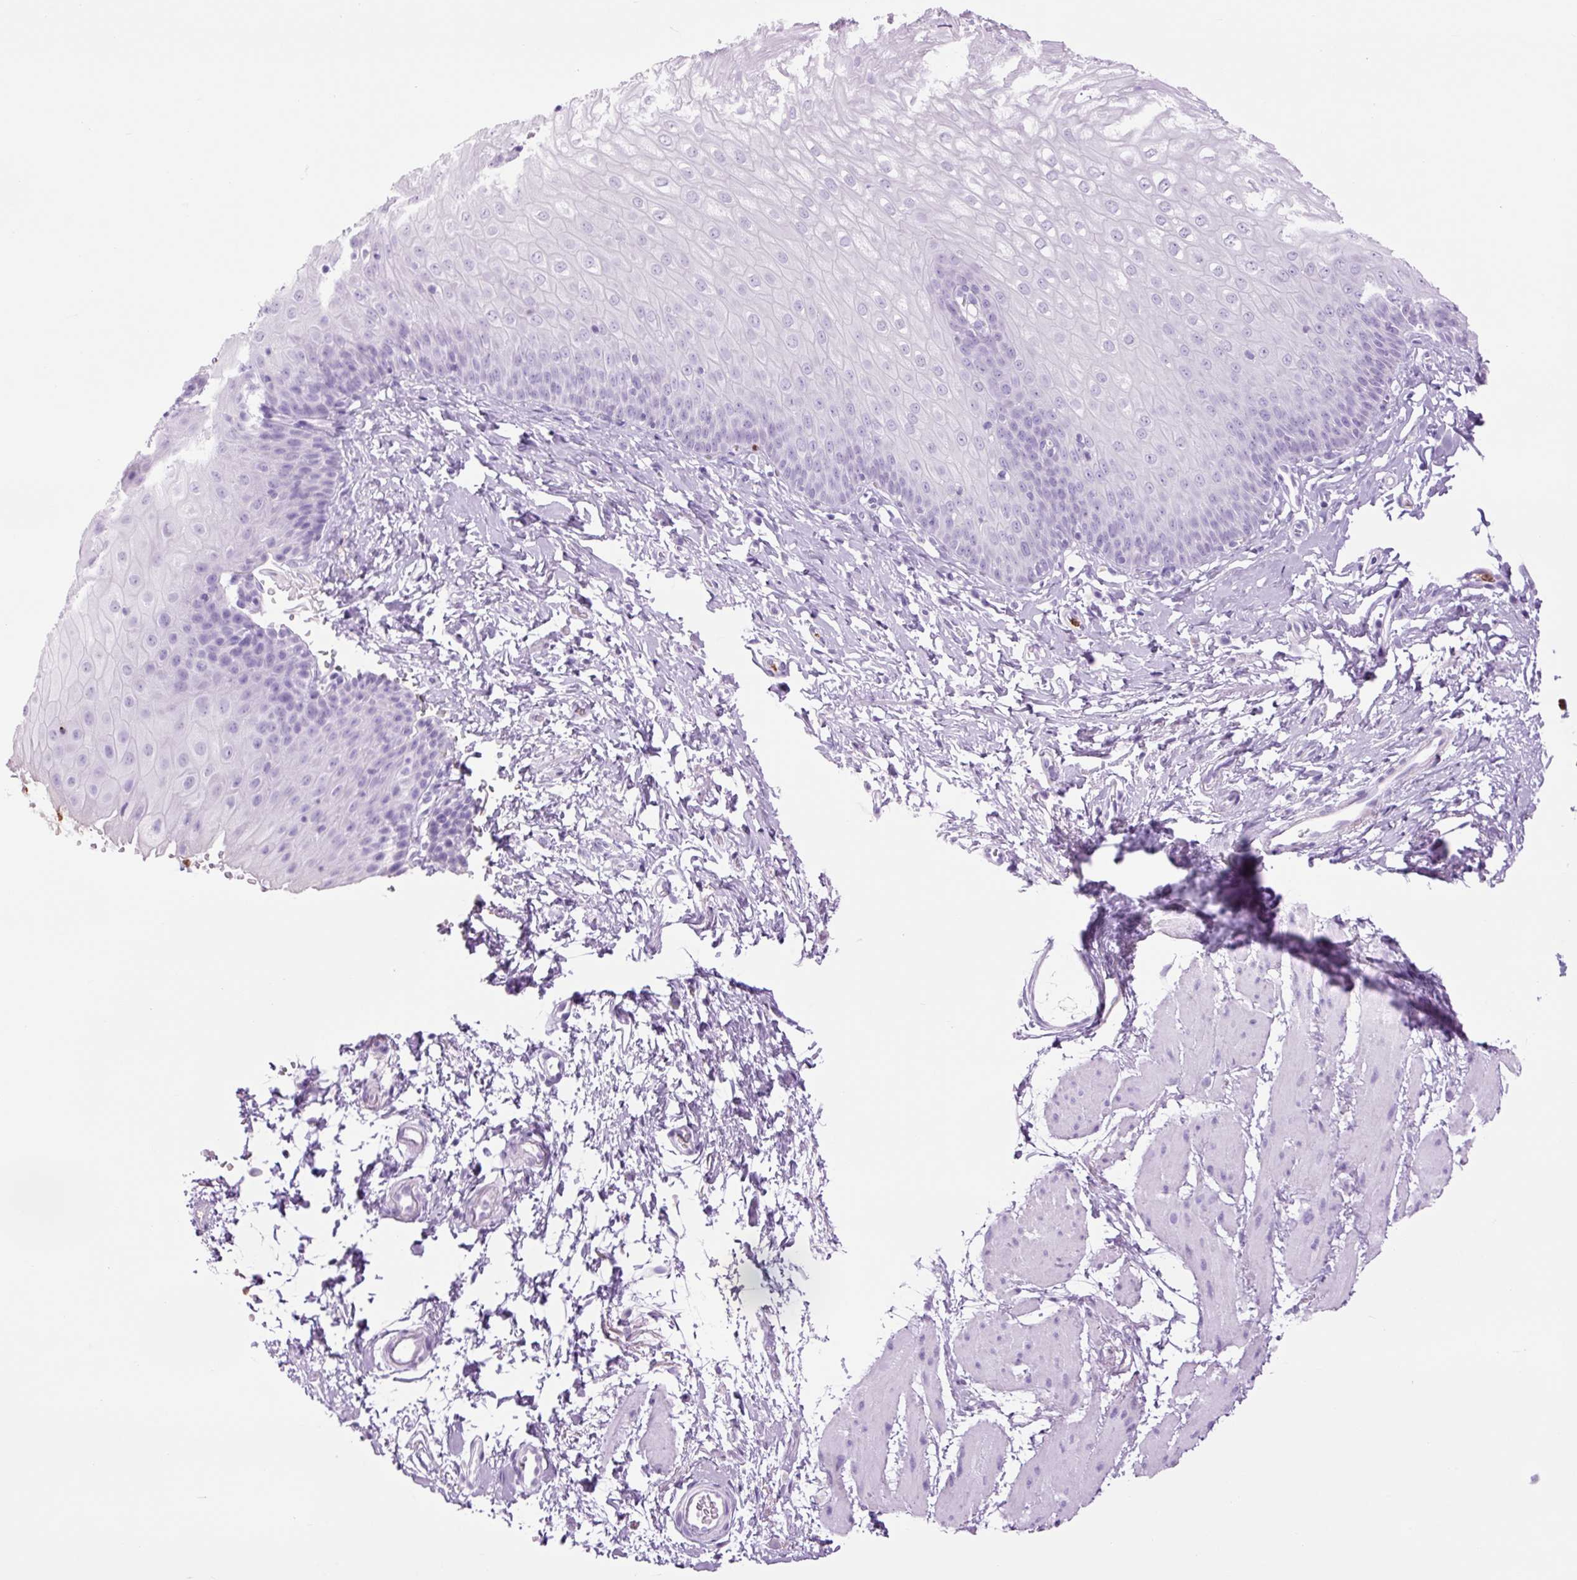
{"staining": {"intensity": "negative", "quantity": "none", "location": "none"}, "tissue": "esophagus", "cell_type": "Squamous epithelial cells", "image_type": "normal", "snomed": [{"axis": "morphology", "description": "Normal tissue, NOS"}, {"axis": "topography", "description": "Esophagus"}], "caption": "Immunohistochemistry (IHC) photomicrograph of normal esophagus: esophagus stained with DAB (3,3'-diaminobenzidine) demonstrates no significant protein positivity in squamous epithelial cells.", "gene": "LYZ", "patient": {"sex": "male", "age": 70}}